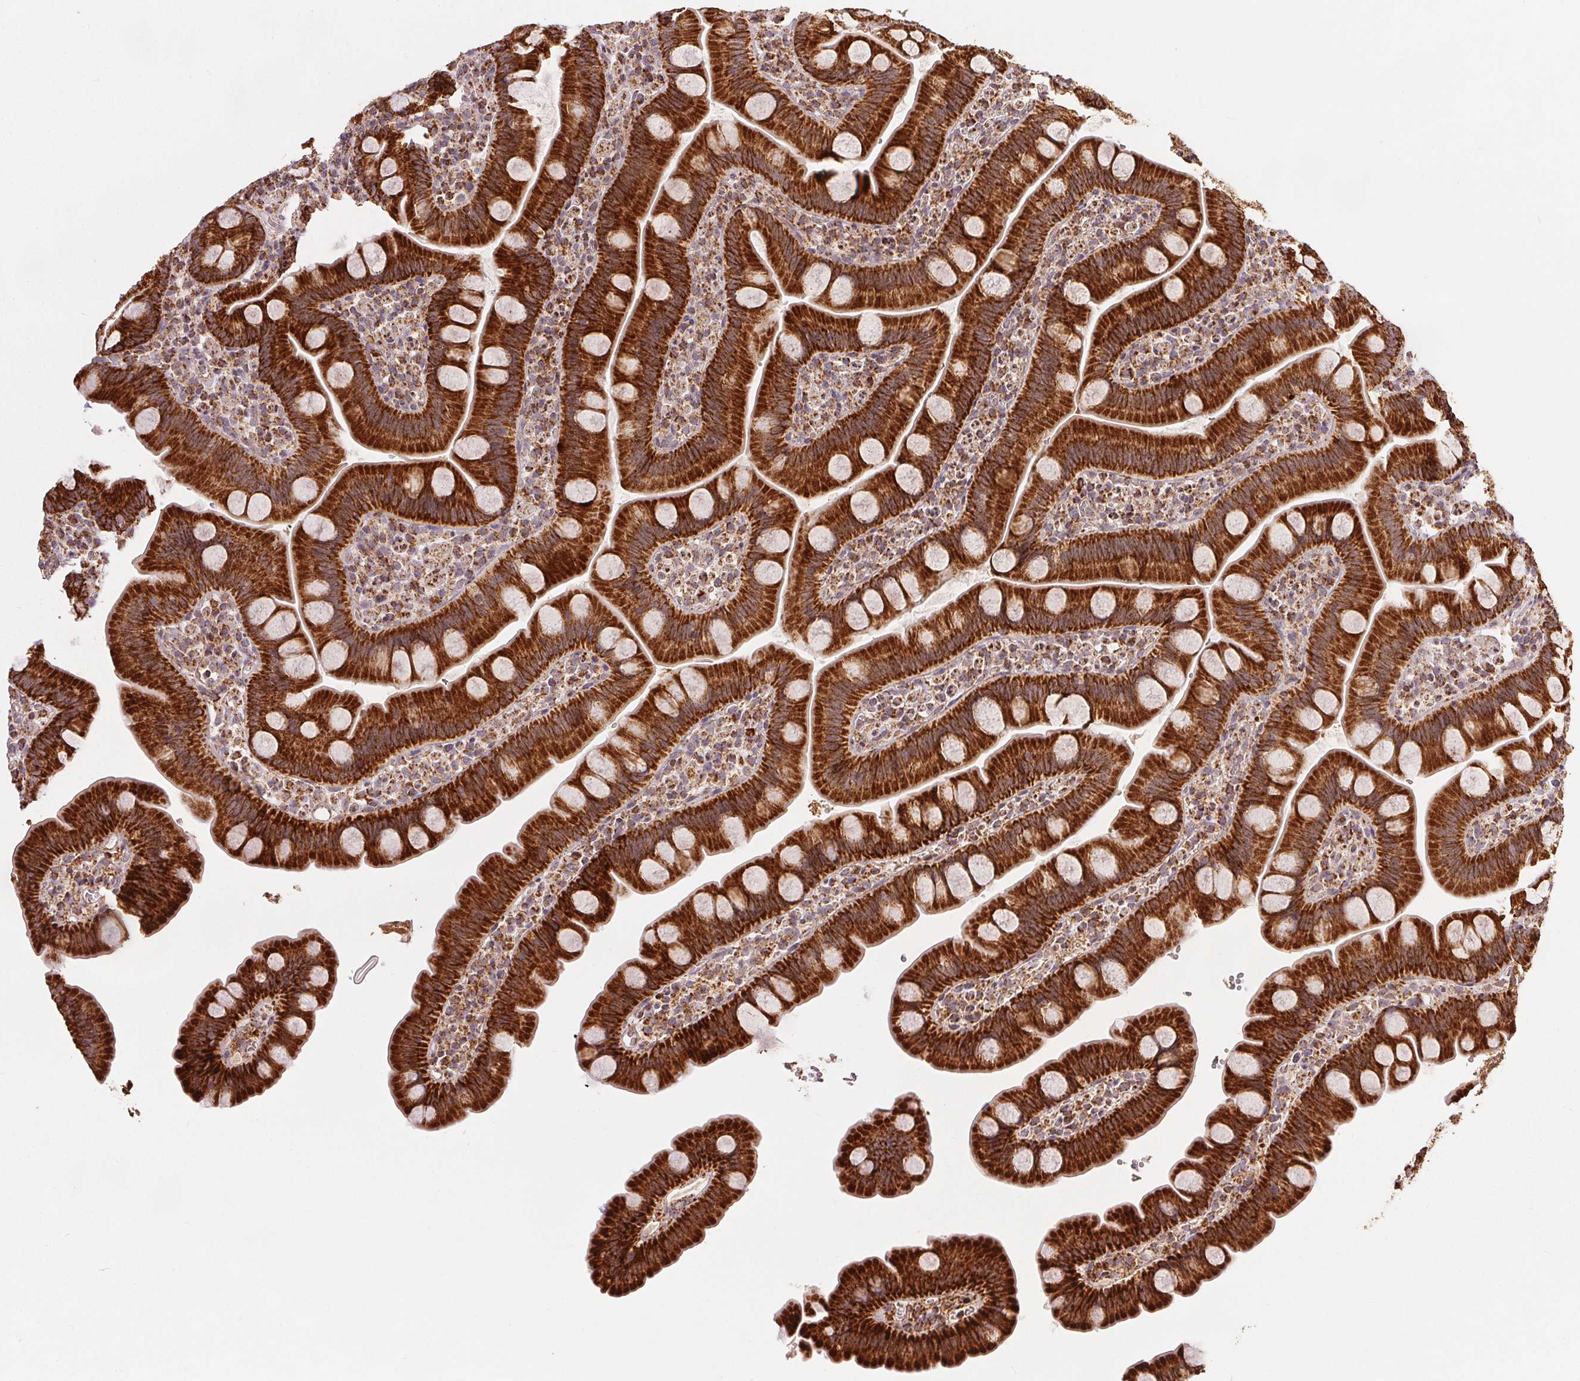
{"staining": {"intensity": "strong", "quantity": ">75%", "location": "cytoplasmic/membranous"}, "tissue": "small intestine", "cell_type": "Glandular cells", "image_type": "normal", "snomed": [{"axis": "morphology", "description": "Normal tissue, NOS"}, {"axis": "topography", "description": "Small intestine"}], "caption": "A brown stain shows strong cytoplasmic/membranous expression of a protein in glandular cells of unremarkable small intestine.", "gene": "SDHB", "patient": {"sex": "female", "age": 68}}